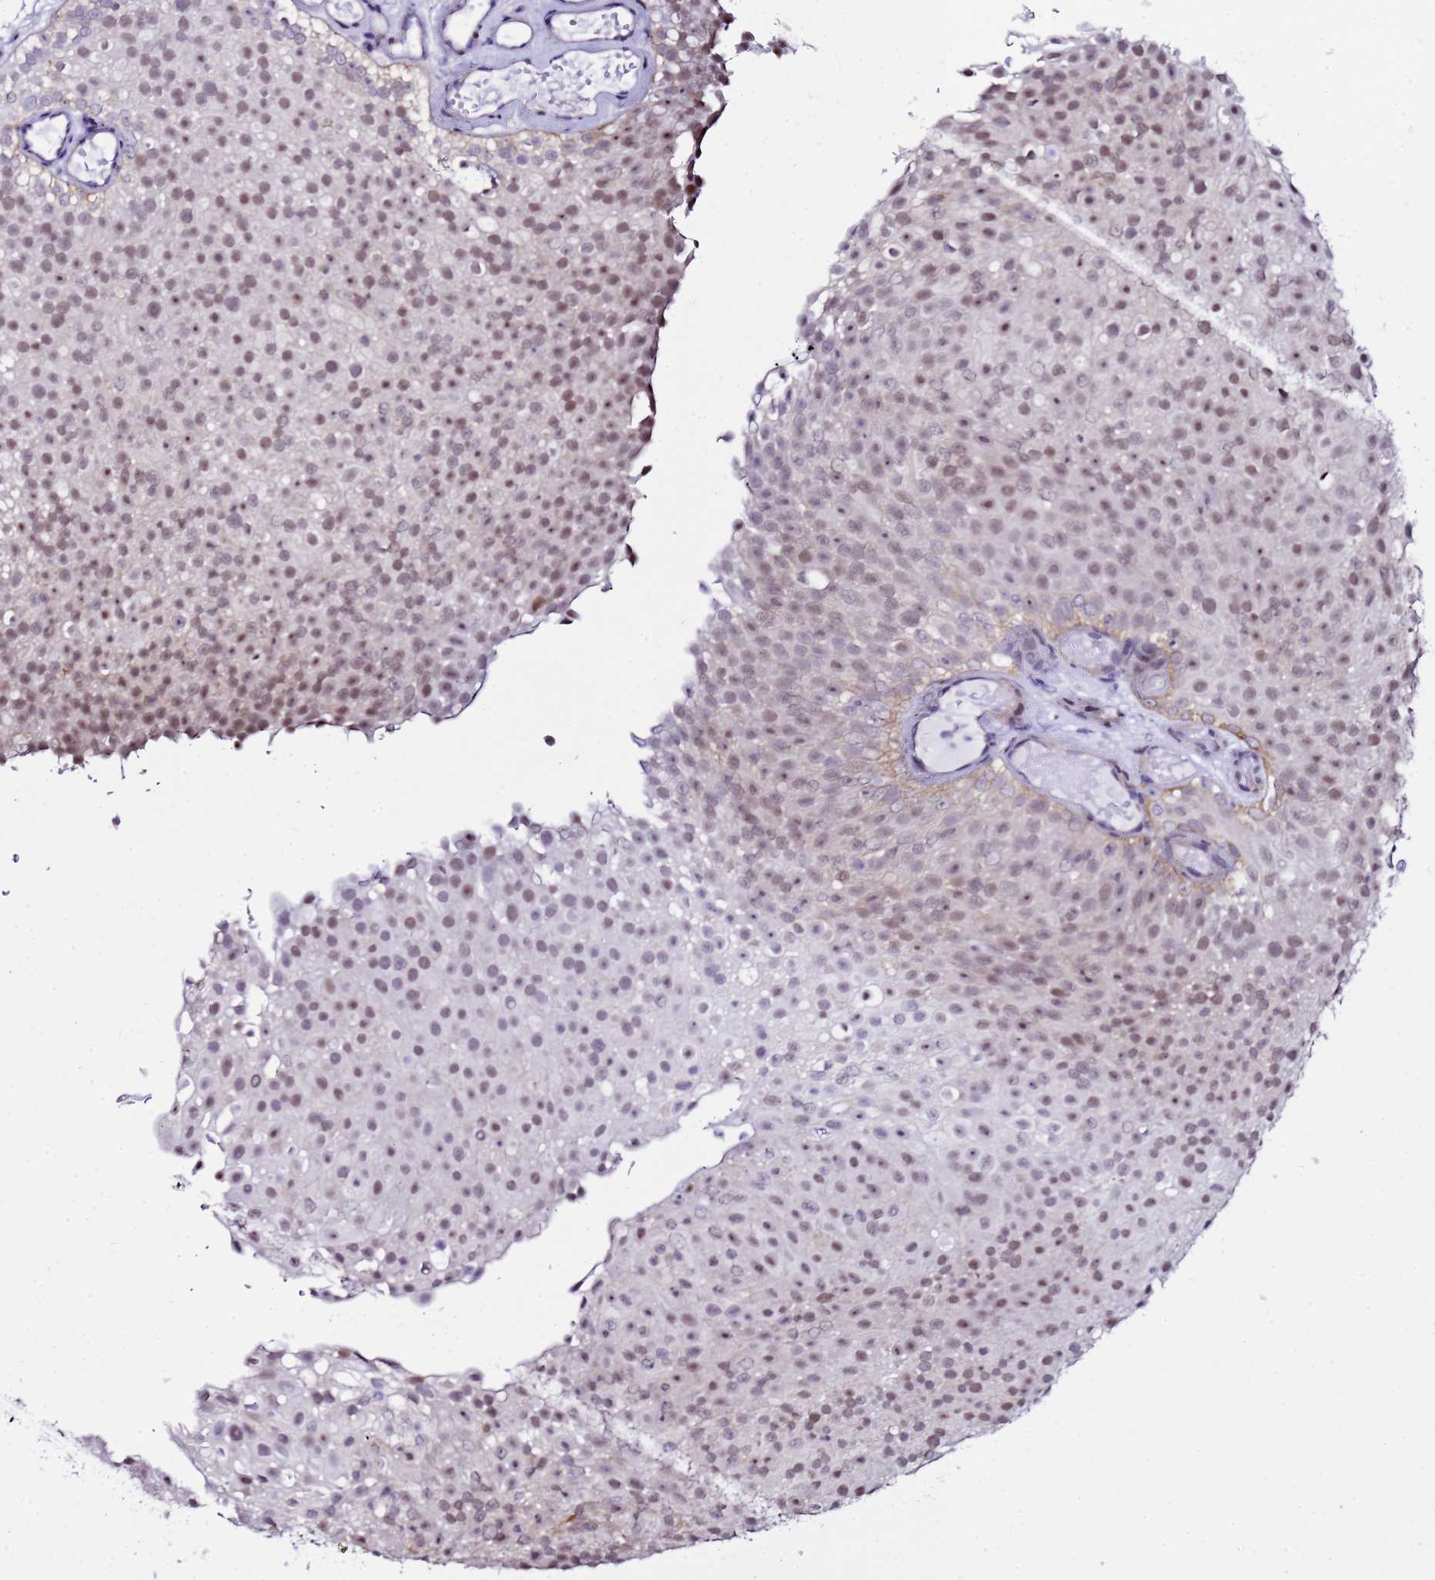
{"staining": {"intensity": "moderate", "quantity": ">75%", "location": "nuclear"}, "tissue": "urothelial cancer", "cell_type": "Tumor cells", "image_type": "cancer", "snomed": [{"axis": "morphology", "description": "Urothelial carcinoma, Low grade"}, {"axis": "topography", "description": "Urinary bladder"}], "caption": "Immunohistochemistry image of low-grade urothelial carcinoma stained for a protein (brown), which demonstrates medium levels of moderate nuclear expression in approximately >75% of tumor cells.", "gene": "BCL7A", "patient": {"sex": "male", "age": 78}}